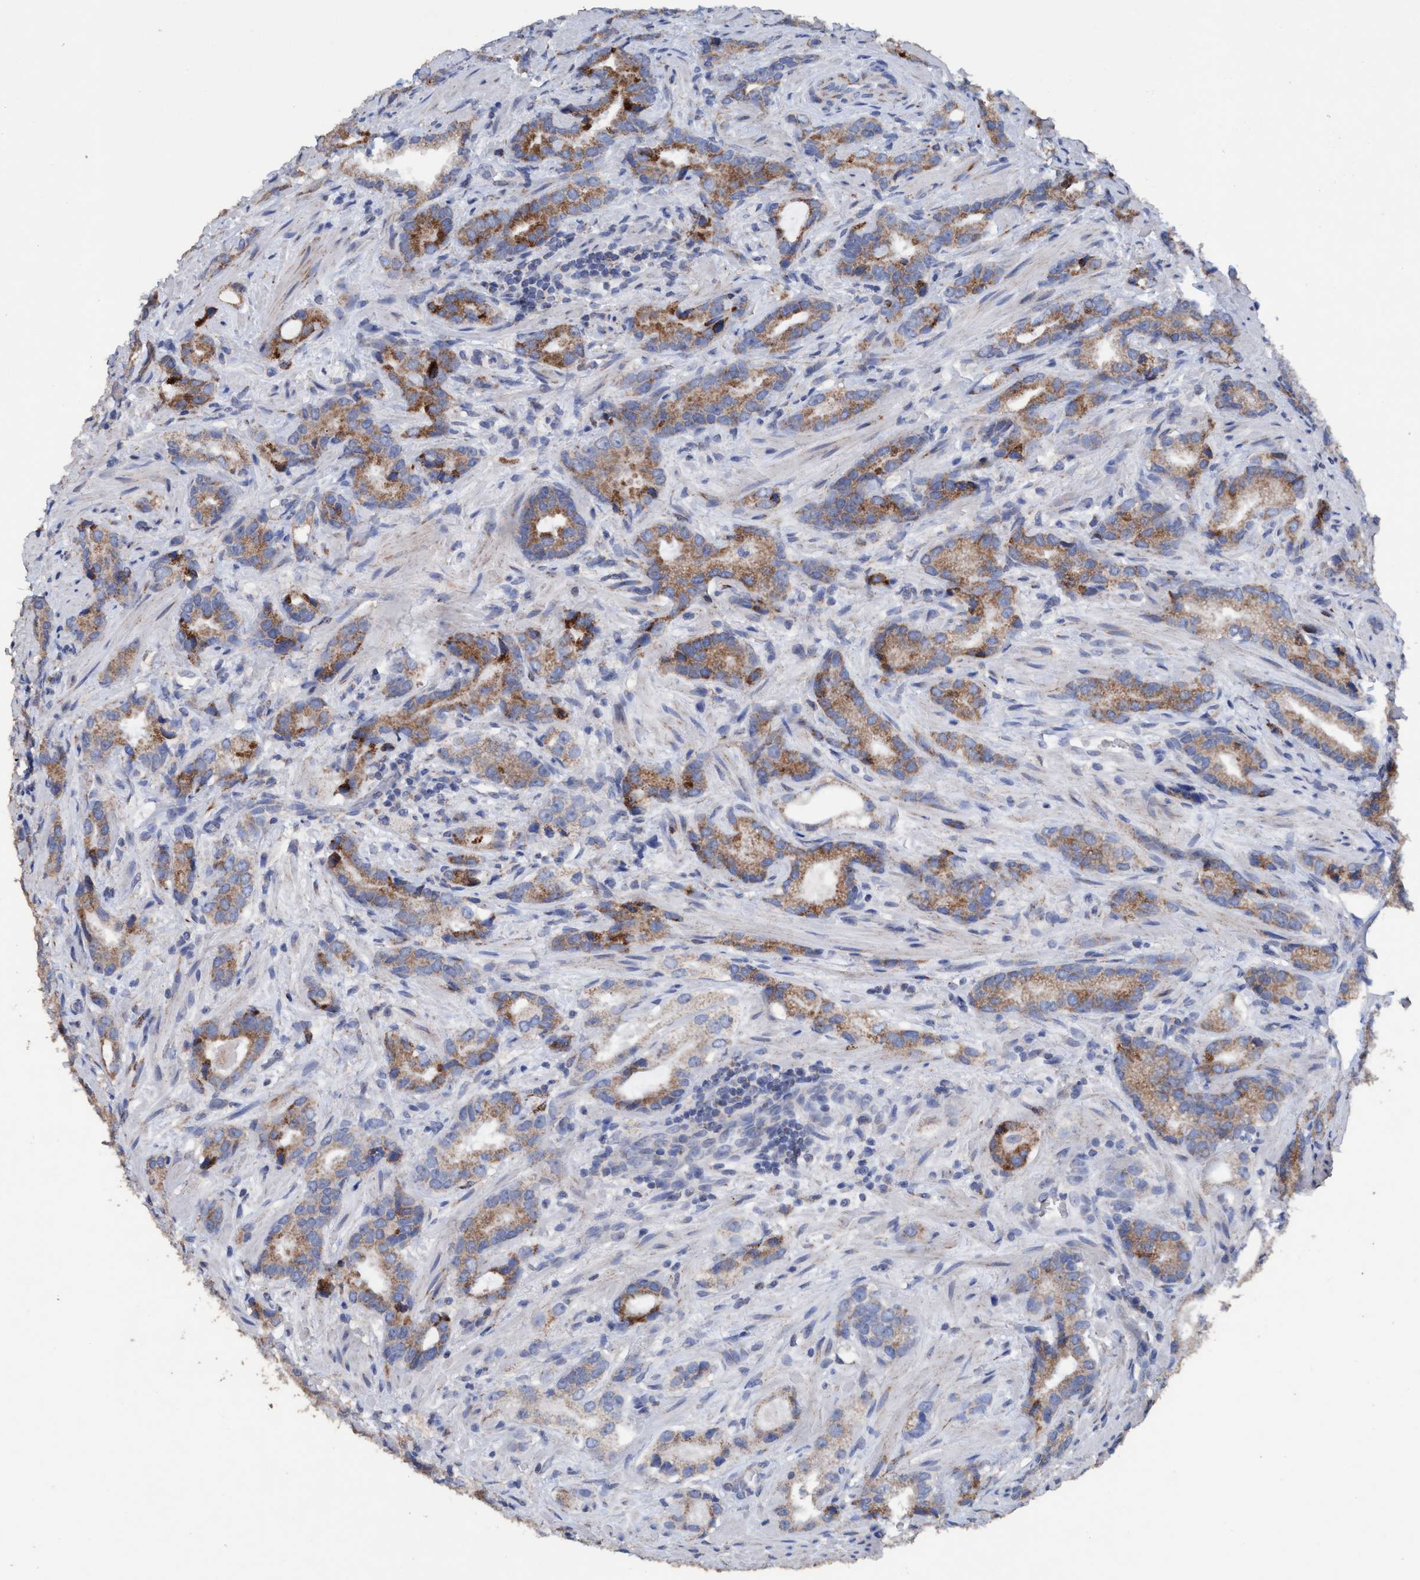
{"staining": {"intensity": "moderate", "quantity": ">75%", "location": "cytoplasmic/membranous"}, "tissue": "prostate cancer", "cell_type": "Tumor cells", "image_type": "cancer", "snomed": [{"axis": "morphology", "description": "Adenocarcinoma, High grade"}, {"axis": "topography", "description": "Prostate"}], "caption": "Human prostate high-grade adenocarcinoma stained with a protein marker displays moderate staining in tumor cells.", "gene": "RSAD1", "patient": {"sex": "male", "age": 63}}